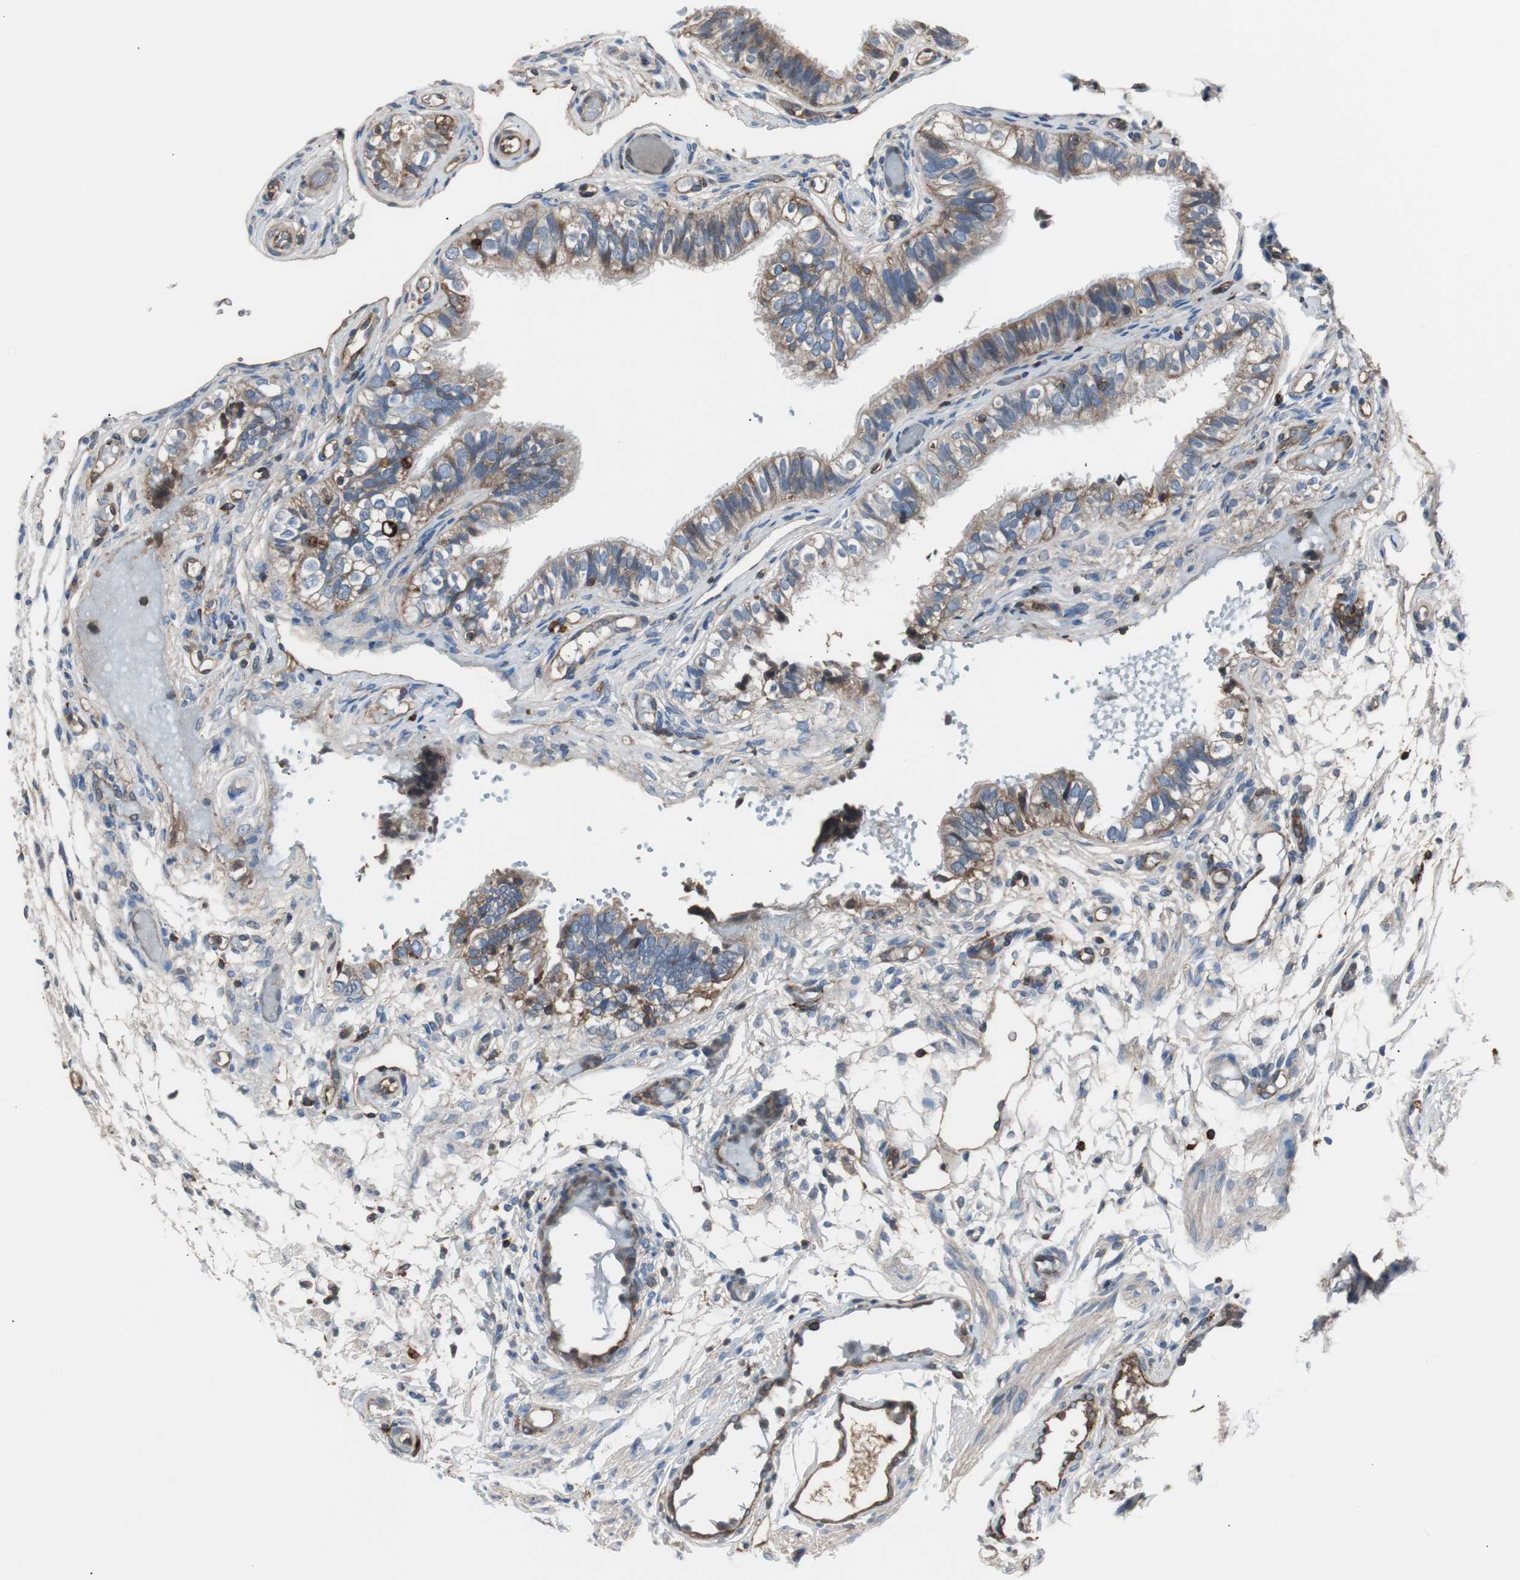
{"staining": {"intensity": "strong", "quantity": "25%-75%", "location": "cytoplasmic/membranous"}, "tissue": "fallopian tube", "cell_type": "Glandular cells", "image_type": "normal", "snomed": [{"axis": "morphology", "description": "Normal tissue, NOS"}, {"axis": "morphology", "description": "Dermoid, NOS"}, {"axis": "topography", "description": "Fallopian tube"}], "caption": "Human fallopian tube stained with a brown dye demonstrates strong cytoplasmic/membranous positive staining in approximately 25%-75% of glandular cells.", "gene": "B2M", "patient": {"sex": "female", "age": 33}}